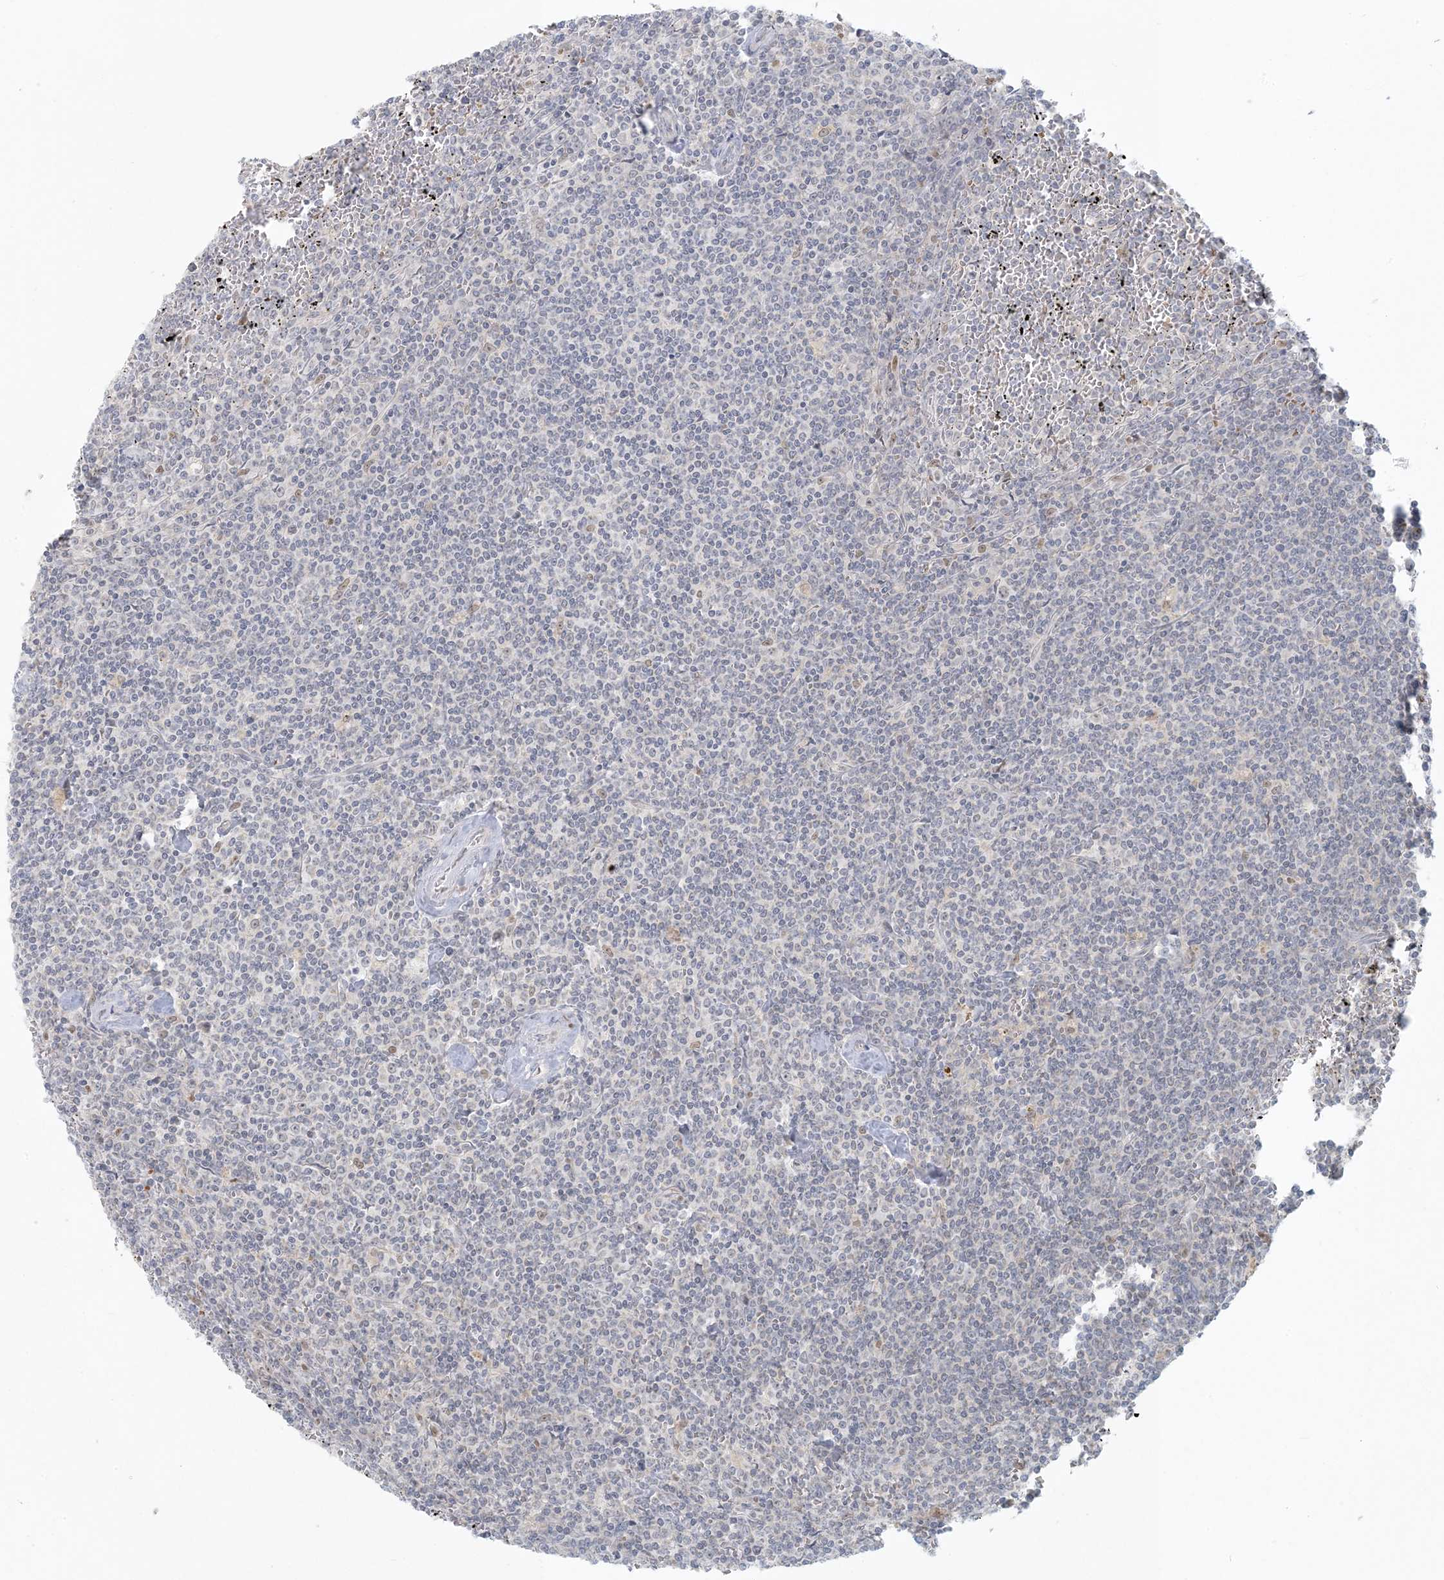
{"staining": {"intensity": "negative", "quantity": "none", "location": "none"}, "tissue": "lymphoma", "cell_type": "Tumor cells", "image_type": "cancer", "snomed": [{"axis": "morphology", "description": "Malignant lymphoma, non-Hodgkin's type, Low grade"}, {"axis": "topography", "description": "Spleen"}], "caption": "The micrograph demonstrates no staining of tumor cells in malignant lymphoma, non-Hodgkin's type (low-grade).", "gene": "CTDNEP1", "patient": {"sex": "female", "age": 19}}